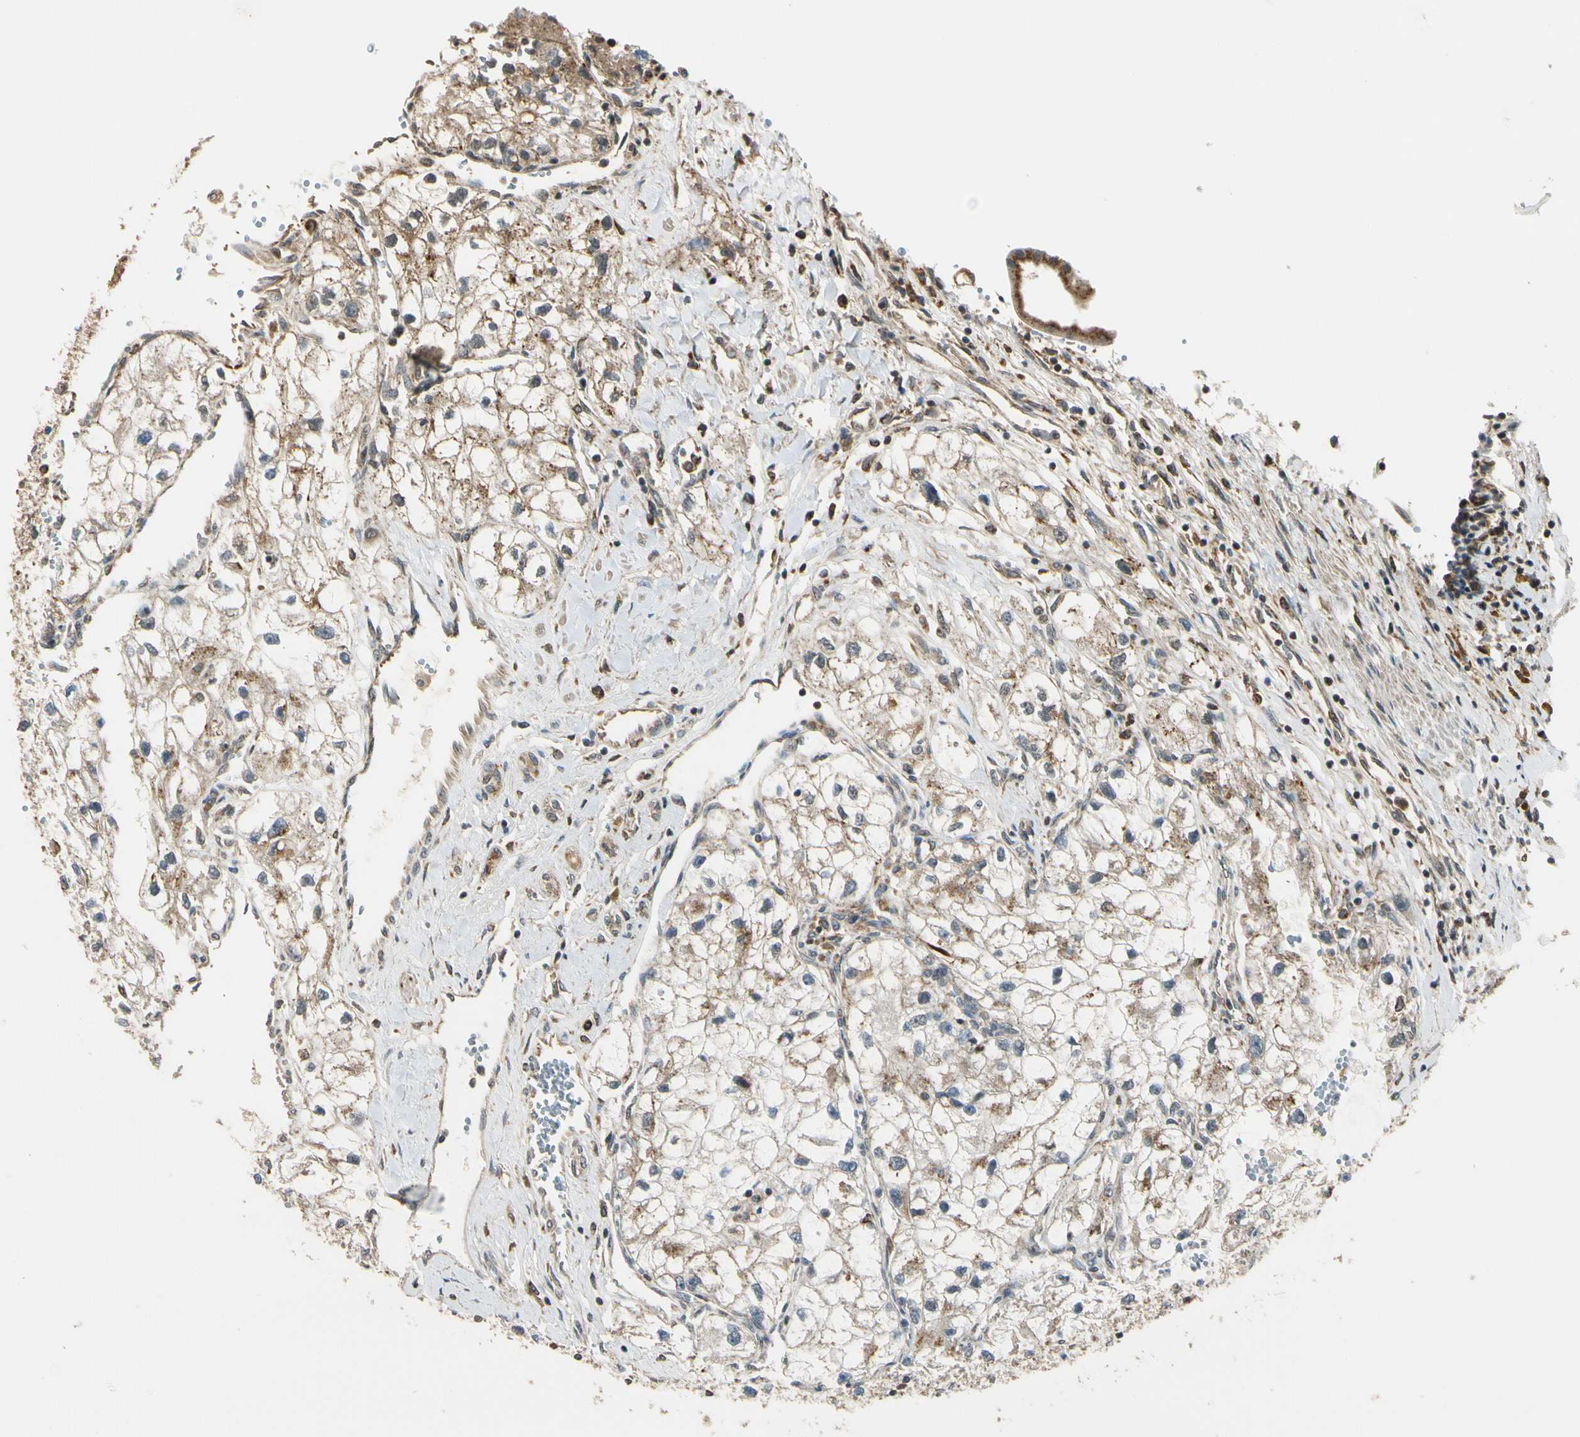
{"staining": {"intensity": "weak", "quantity": "25%-75%", "location": "cytoplasmic/membranous"}, "tissue": "renal cancer", "cell_type": "Tumor cells", "image_type": "cancer", "snomed": [{"axis": "morphology", "description": "Adenocarcinoma, NOS"}, {"axis": "topography", "description": "Kidney"}], "caption": "The immunohistochemical stain shows weak cytoplasmic/membranous expression in tumor cells of renal adenocarcinoma tissue. Nuclei are stained in blue.", "gene": "LAMTOR1", "patient": {"sex": "female", "age": 70}}